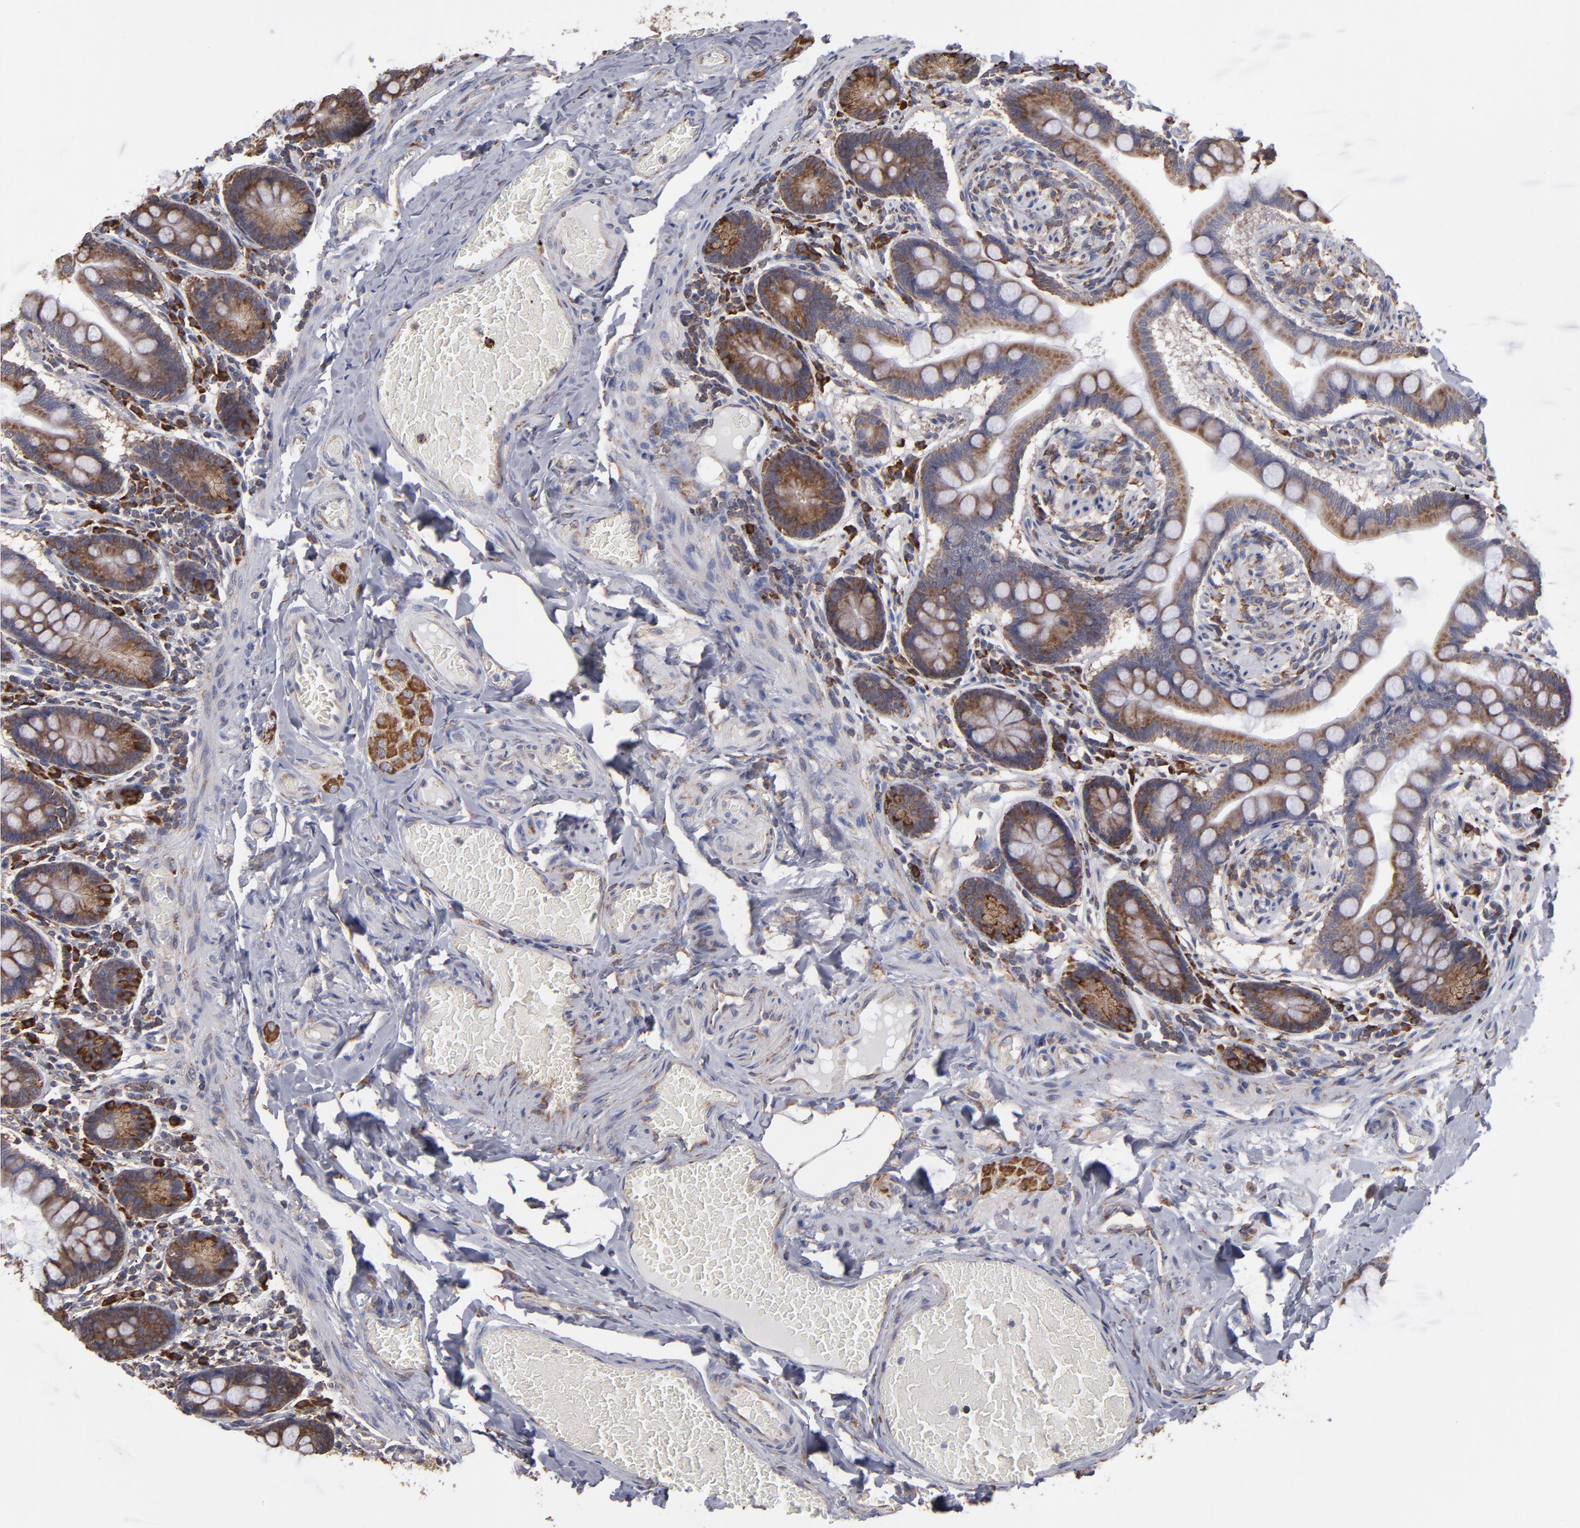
{"staining": {"intensity": "moderate", "quantity": ">75%", "location": "cytoplasmic/membranous"}, "tissue": "small intestine", "cell_type": "Glandular cells", "image_type": "normal", "snomed": [{"axis": "morphology", "description": "Normal tissue, NOS"}, {"axis": "topography", "description": "Small intestine"}], "caption": "A medium amount of moderate cytoplasmic/membranous positivity is seen in approximately >75% of glandular cells in normal small intestine.", "gene": "SND1", "patient": {"sex": "male", "age": 41}}